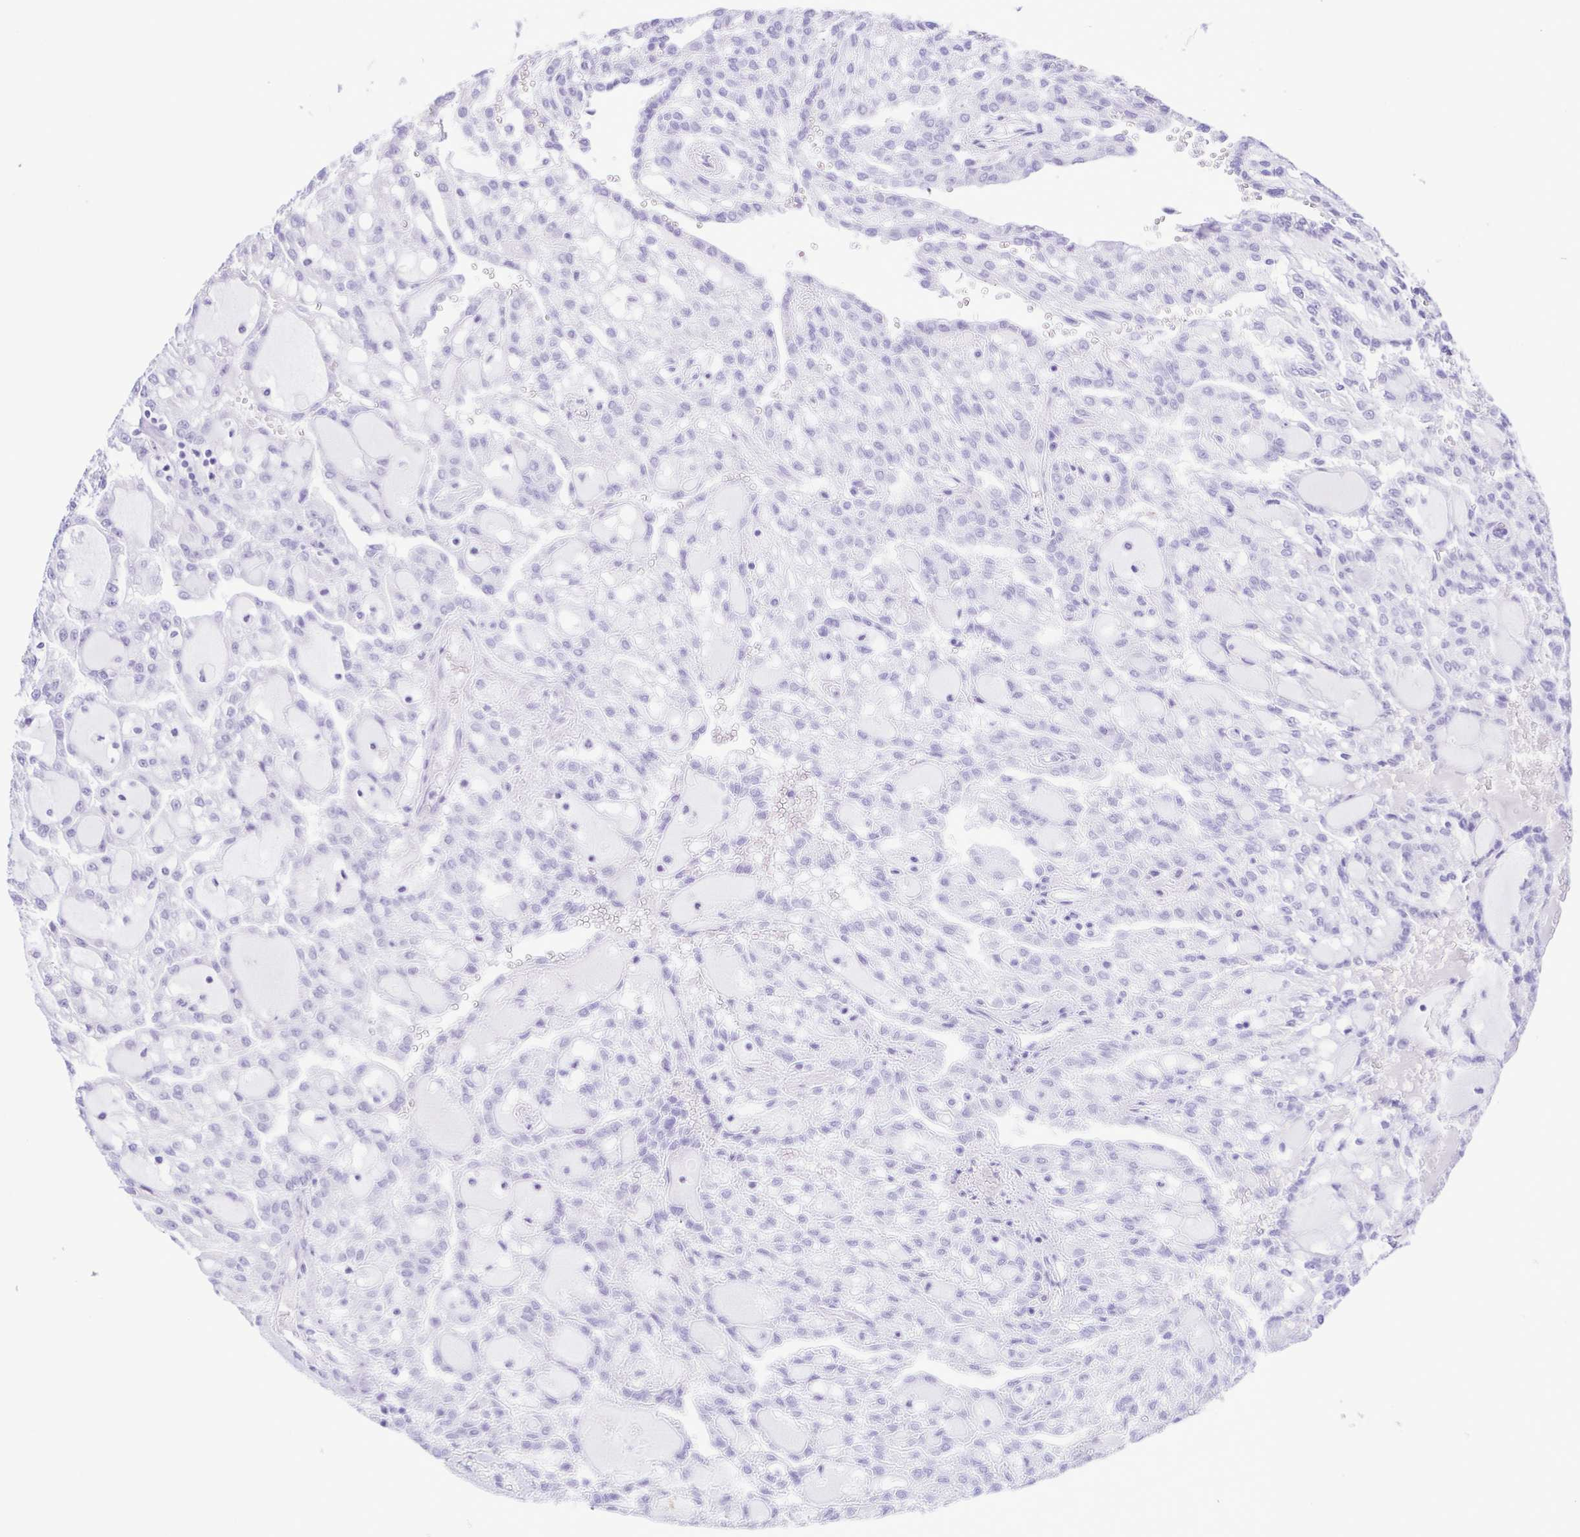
{"staining": {"intensity": "negative", "quantity": "none", "location": "none"}, "tissue": "renal cancer", "cell_type": "Tumor cells", "image_type": "cancer", "snomed": [{"axis": "morphology", "description": "Adenocarcinoma, NOS"}, {"axis": "topography", "description": "Kidney"}], "caption": "This is a micrograph of immunohistochemistry (IHC) staining of renal cancer (adenocarcinoma), which shows no positivity in tumor cells.", "gene": "ERP27", "patient": {"sex": "male", "age": 63}}